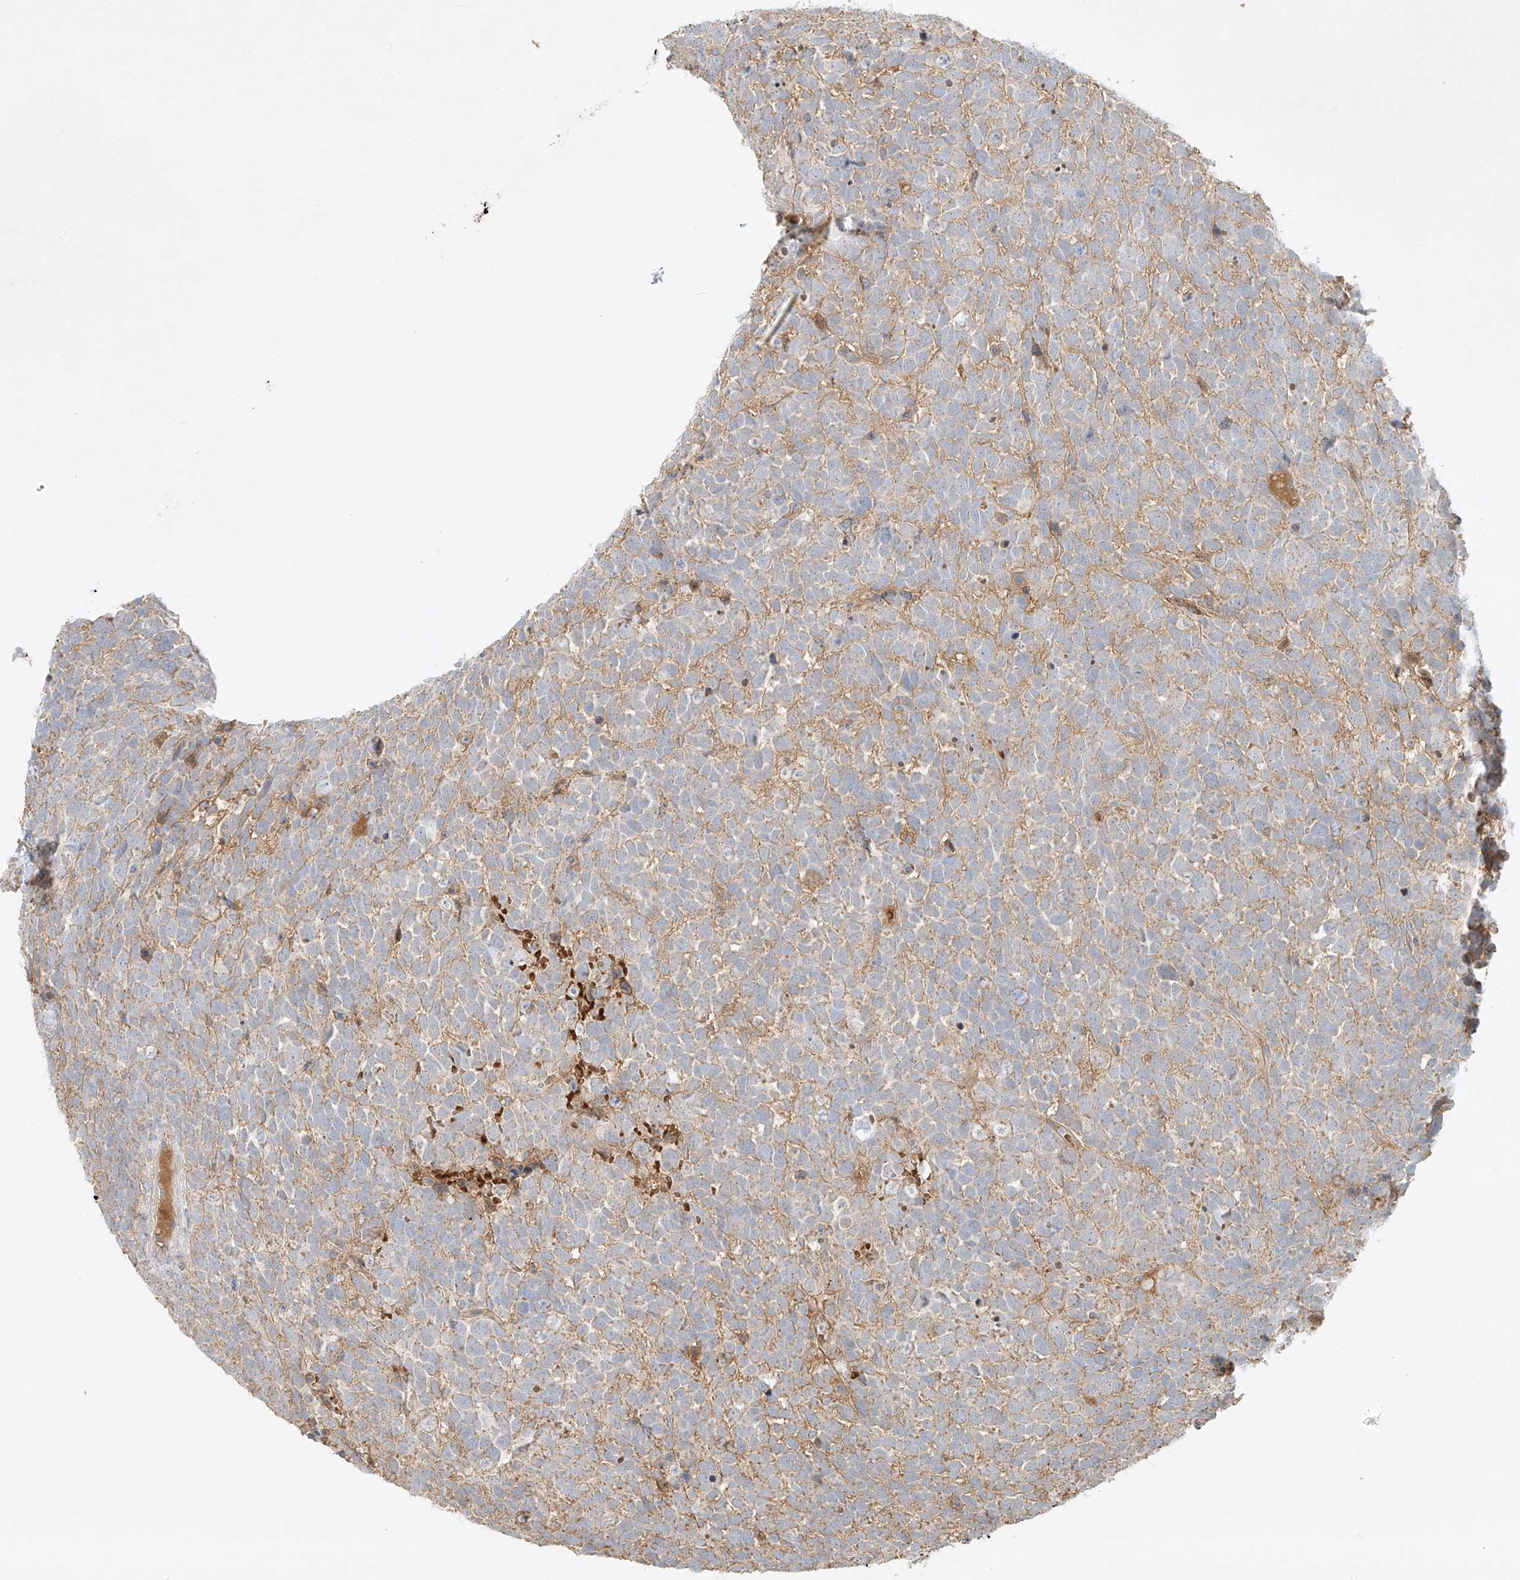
{"staining": {"intensity": "negative", "quantity": "none", "location": "none"}, "tissue": "urothelial cancer", "cell_type": "Tumor cells", "image_type": "cancer", "snomed": [{"axis": "morphology", "description": "Urothelial carcinoma, High grade"}, {"axis": "topography", "description": "Urinary bladder"}], "caption": "This is an immunohistochemistry photomicrograph of urothelial carcinoma (high-grade). There is no positivity in tumor cells.", "gene": "KPNA7", "patient": {"sex": "female", "age": 82}}